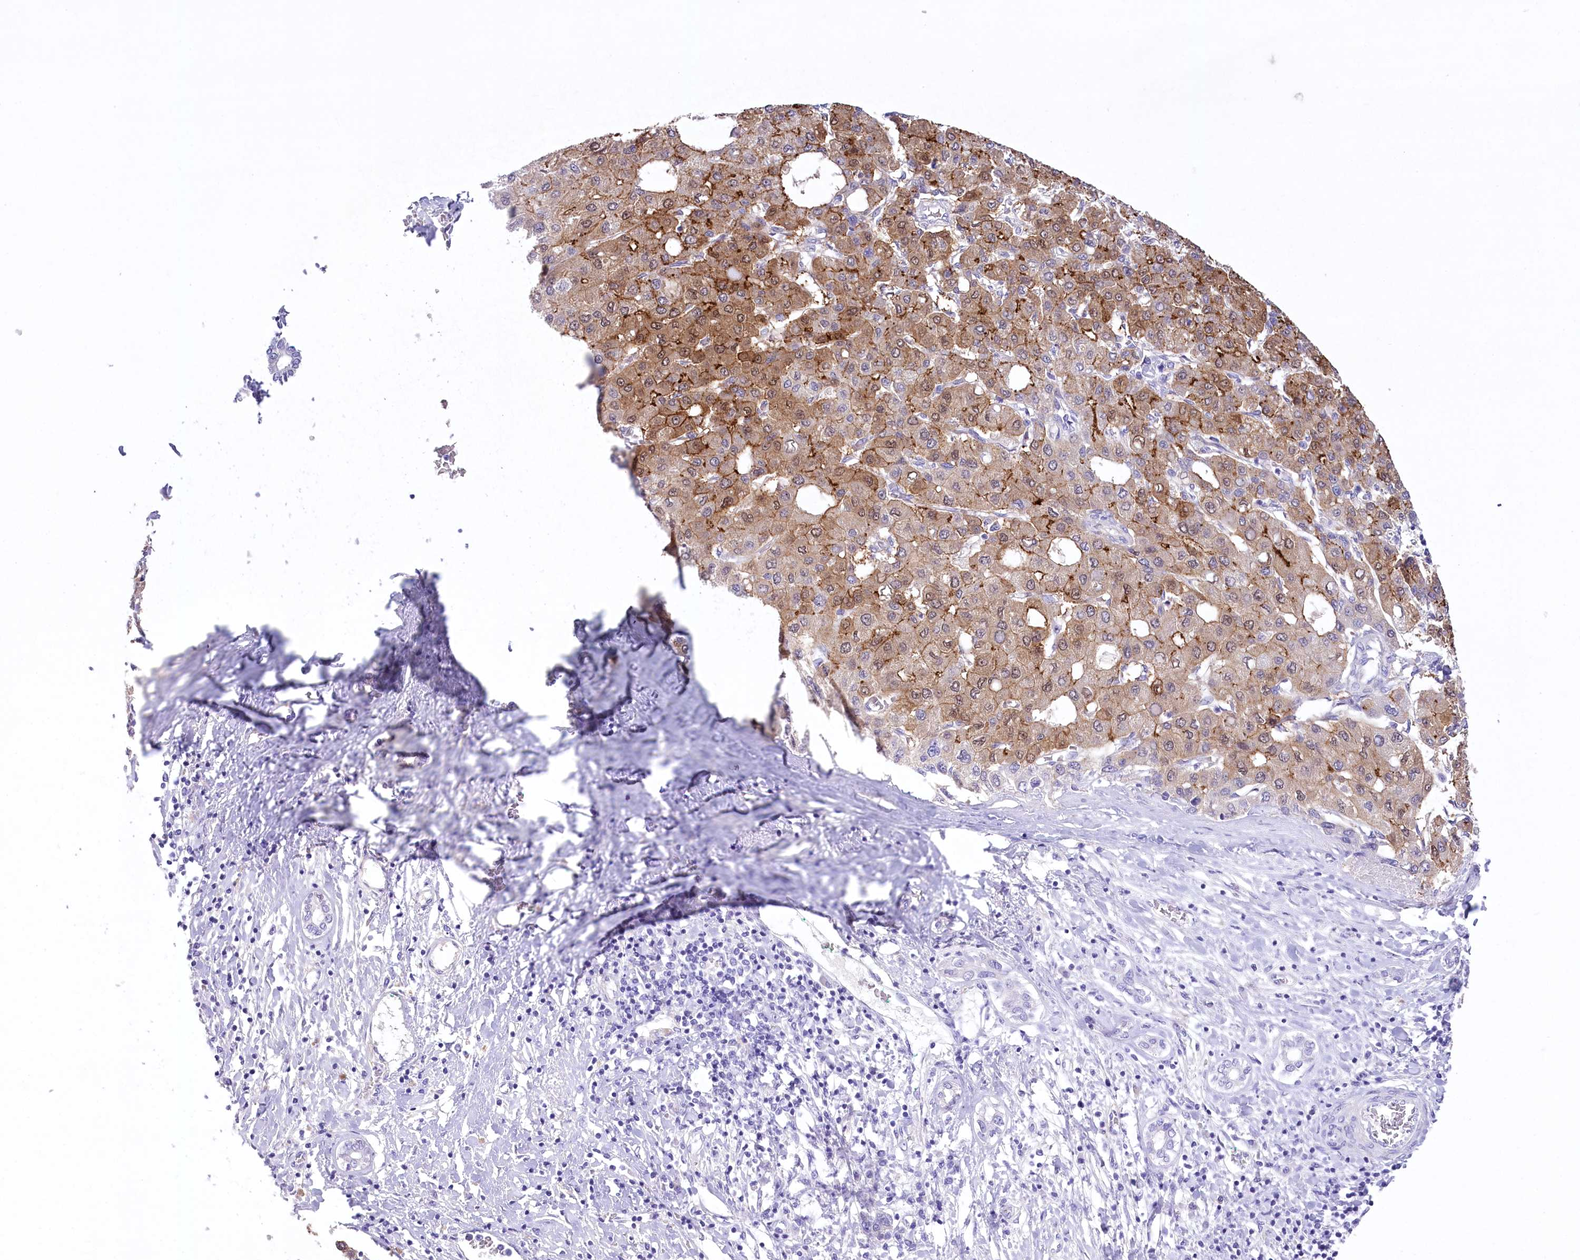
{"staining": {"intensity": "moderate", "quantity": ">75%", "location": "cytoplasmic/membranous"}, "tissue": "liver cancer", "cell_type": "Tumor cells", "image_type": "cancer", "snomed": [{"axis": "morphology", "description": "Carcinoma, Hepatocellular, NOS"}, {"axis": "topography", "description": "Liver"}], "caption": "The image displays a brown stain indicating the presence of a protein in the cytoplasmic/membranous of tumor cells in liver hepatocellular carcinoma.", "gene": "PBLD", "patient": {"sex": "male", "age": 65}}